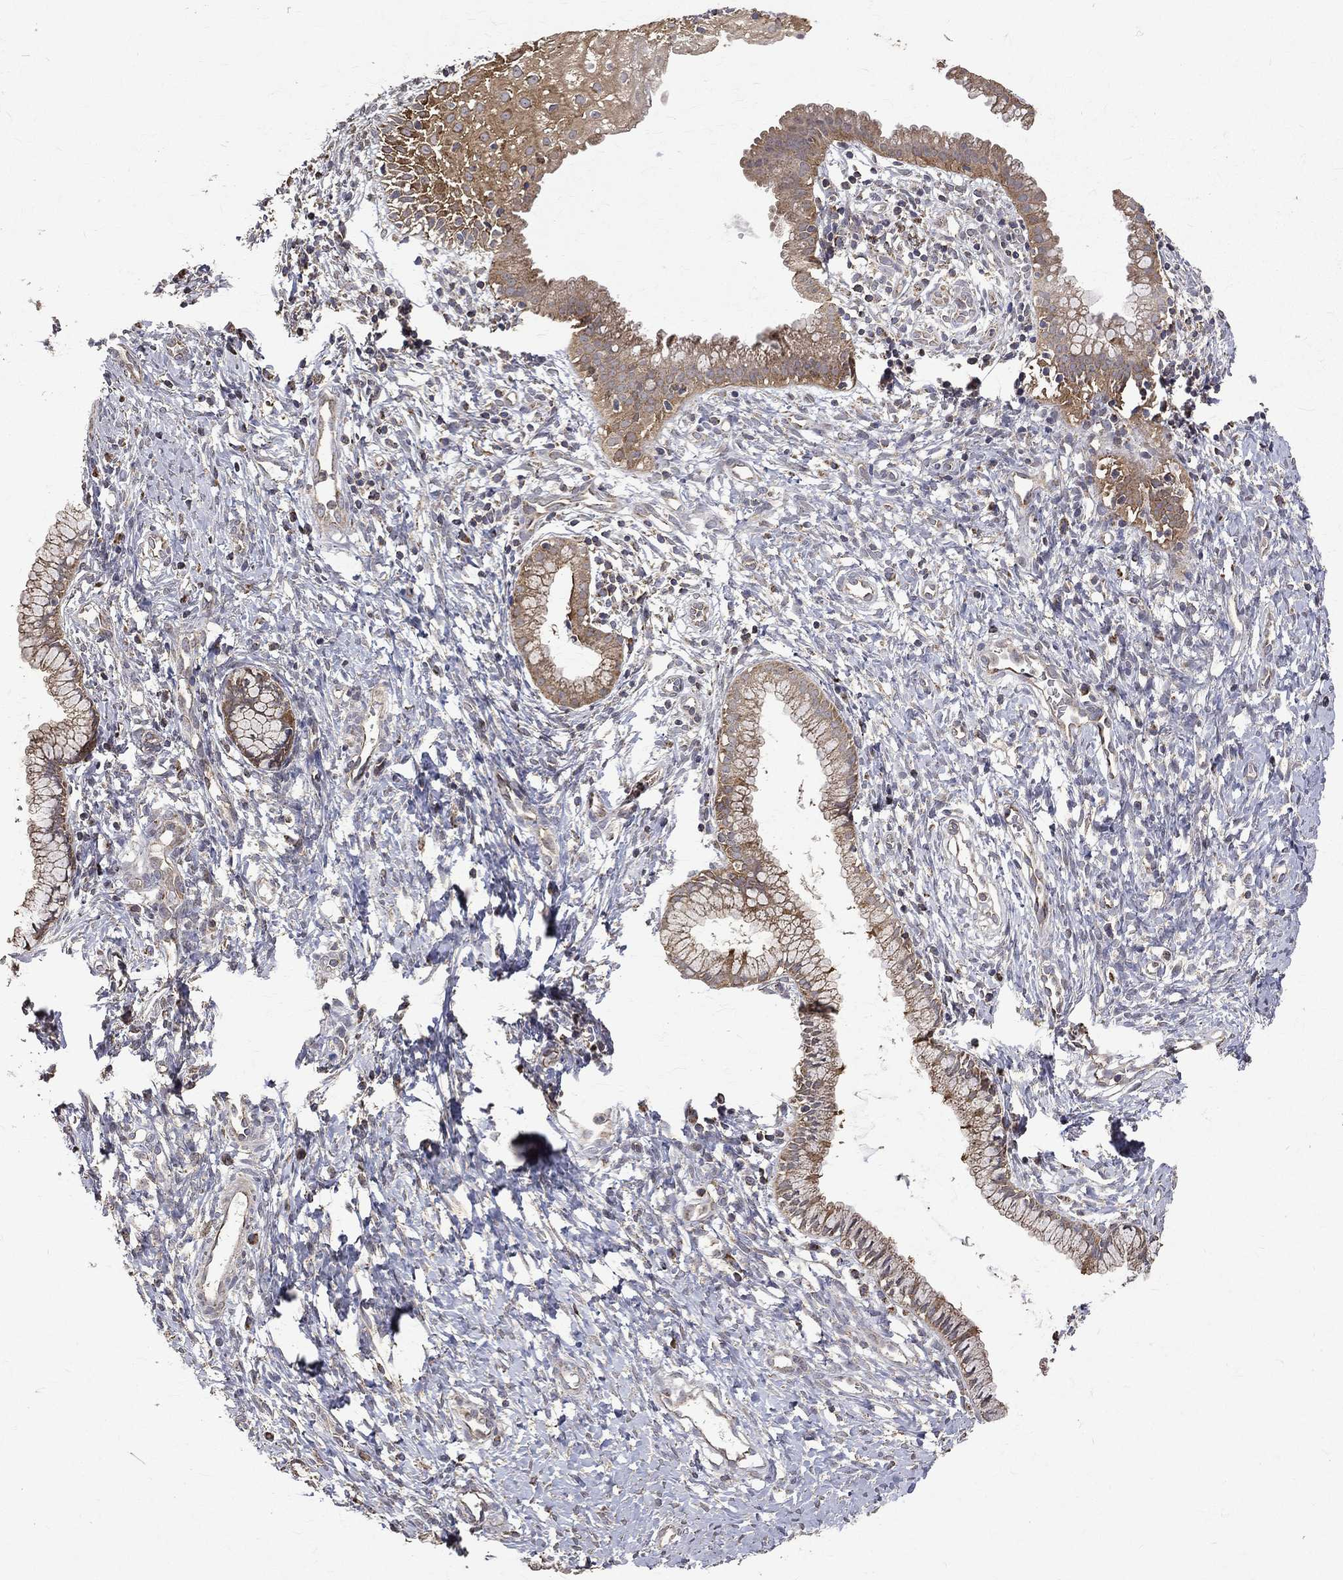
{"staining": {"intensity": "weak", "quantity": ">75%", "location": "cytoplasmic/membranous"}, "tissue": "cervix", "cell_type": "Glandular cells", "image_type": "normal", "snomed": [{"axis": "morphology", "description": "Normal tissue, NOS"}, {"axis": "topography", "description": "Cervix"}], "caption": "Protein analysis of normal cervix reveals weak cytoplasmic/membranous positivity in approximately >75% of glandular cells.", "gene": "RPGR", "patient": {"sex": "female", "age": 39}}